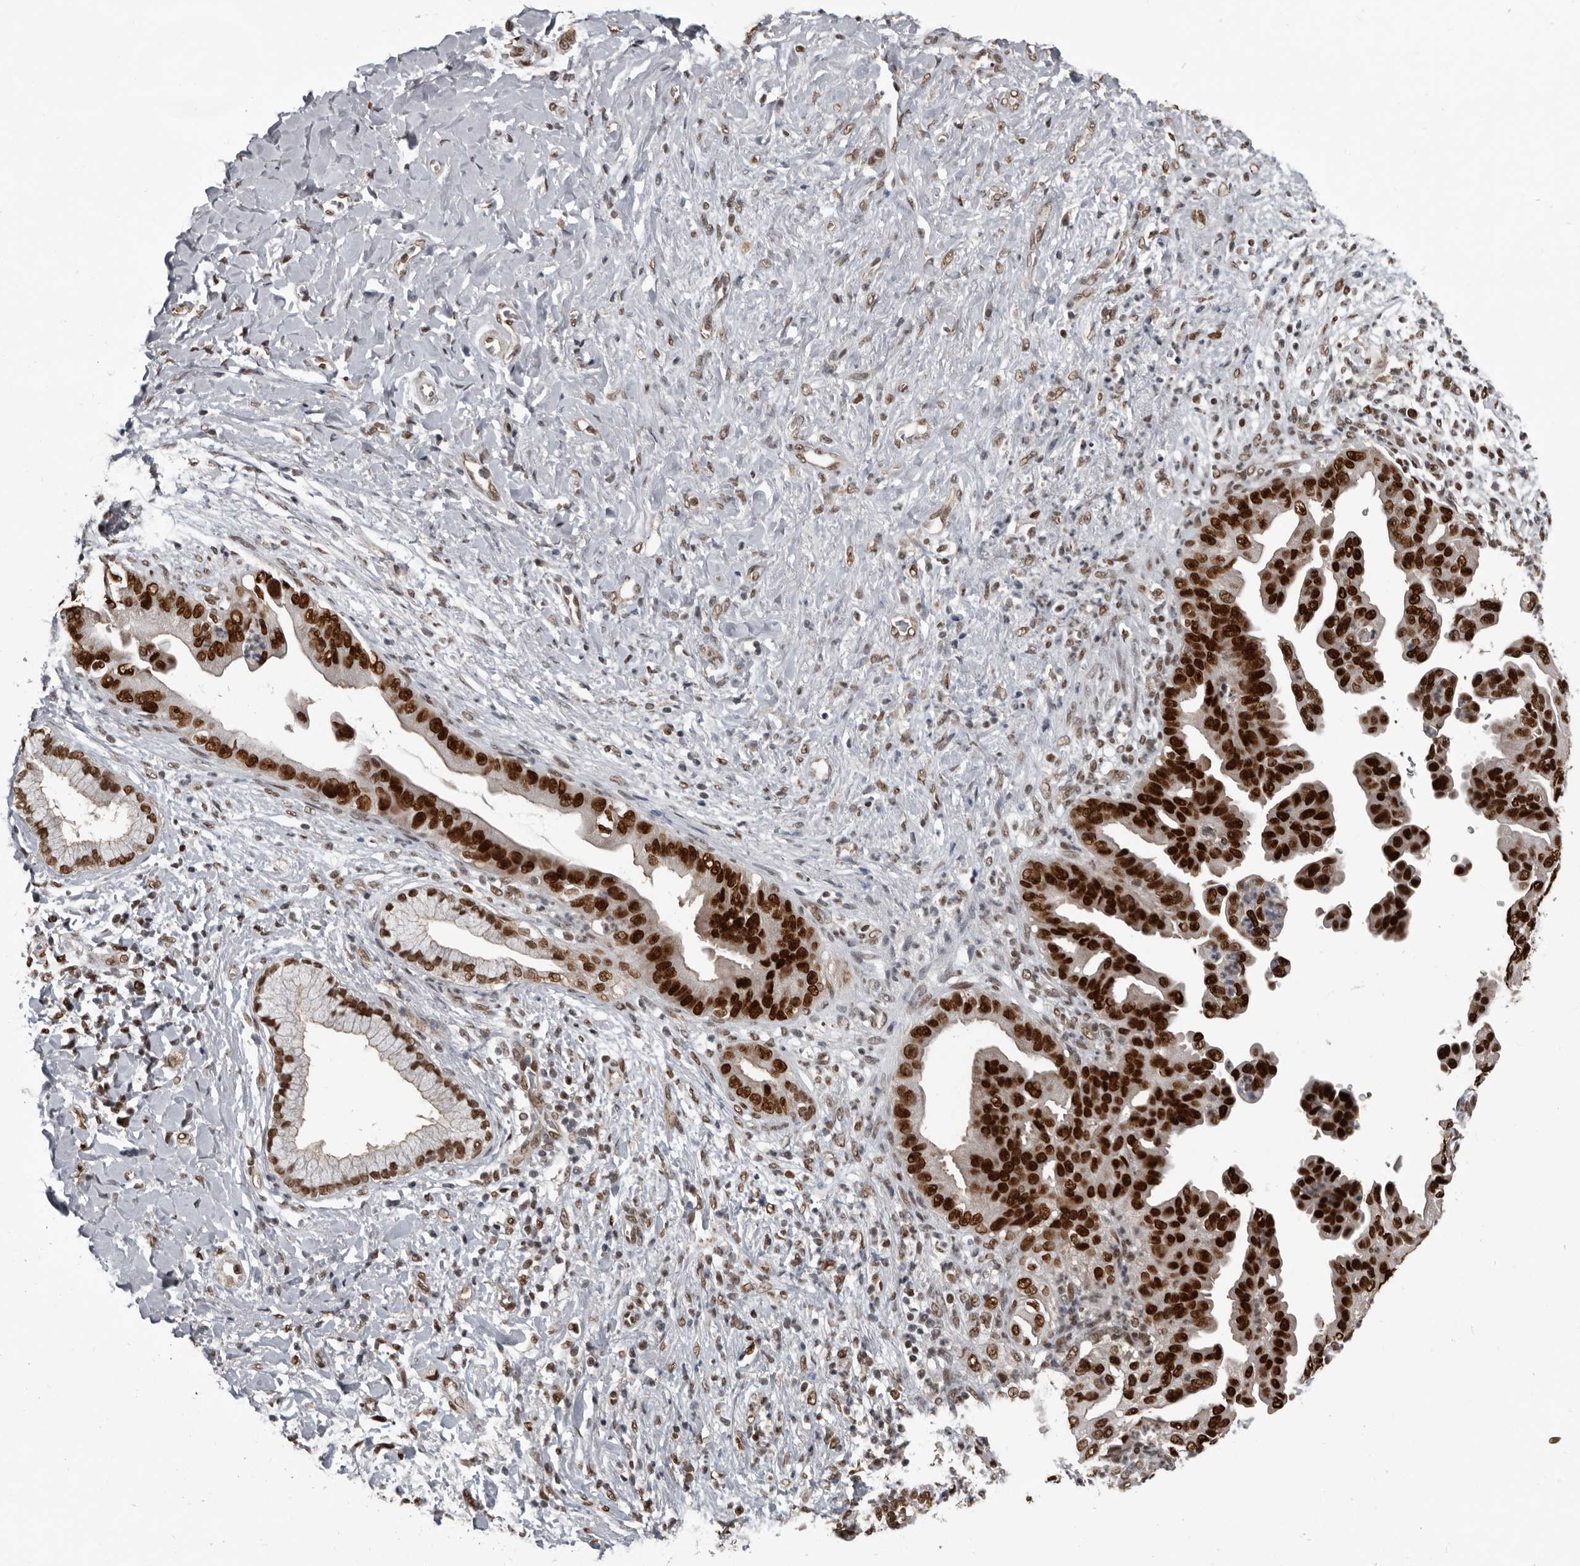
{"staining": {"intensity": "strong", "quantity": ">75%", "location": "nuclear"}, "tissue": "pancreatic cancer", "cell_type": "Tumor cells", "image_type": "cancer", "snomed": [{"axis": "morphology", "description": "Adenocarcinoma, NOS"}, {"axis": "topography", "description": "Pancreas"}], "caption": "Pancreatic cancer stained with immunohistochemistry shows strong nuclear positivity in about >75% of tumor cells.", "gene": "CHD1L", "patient": {"sex": "female", "age": 78}}